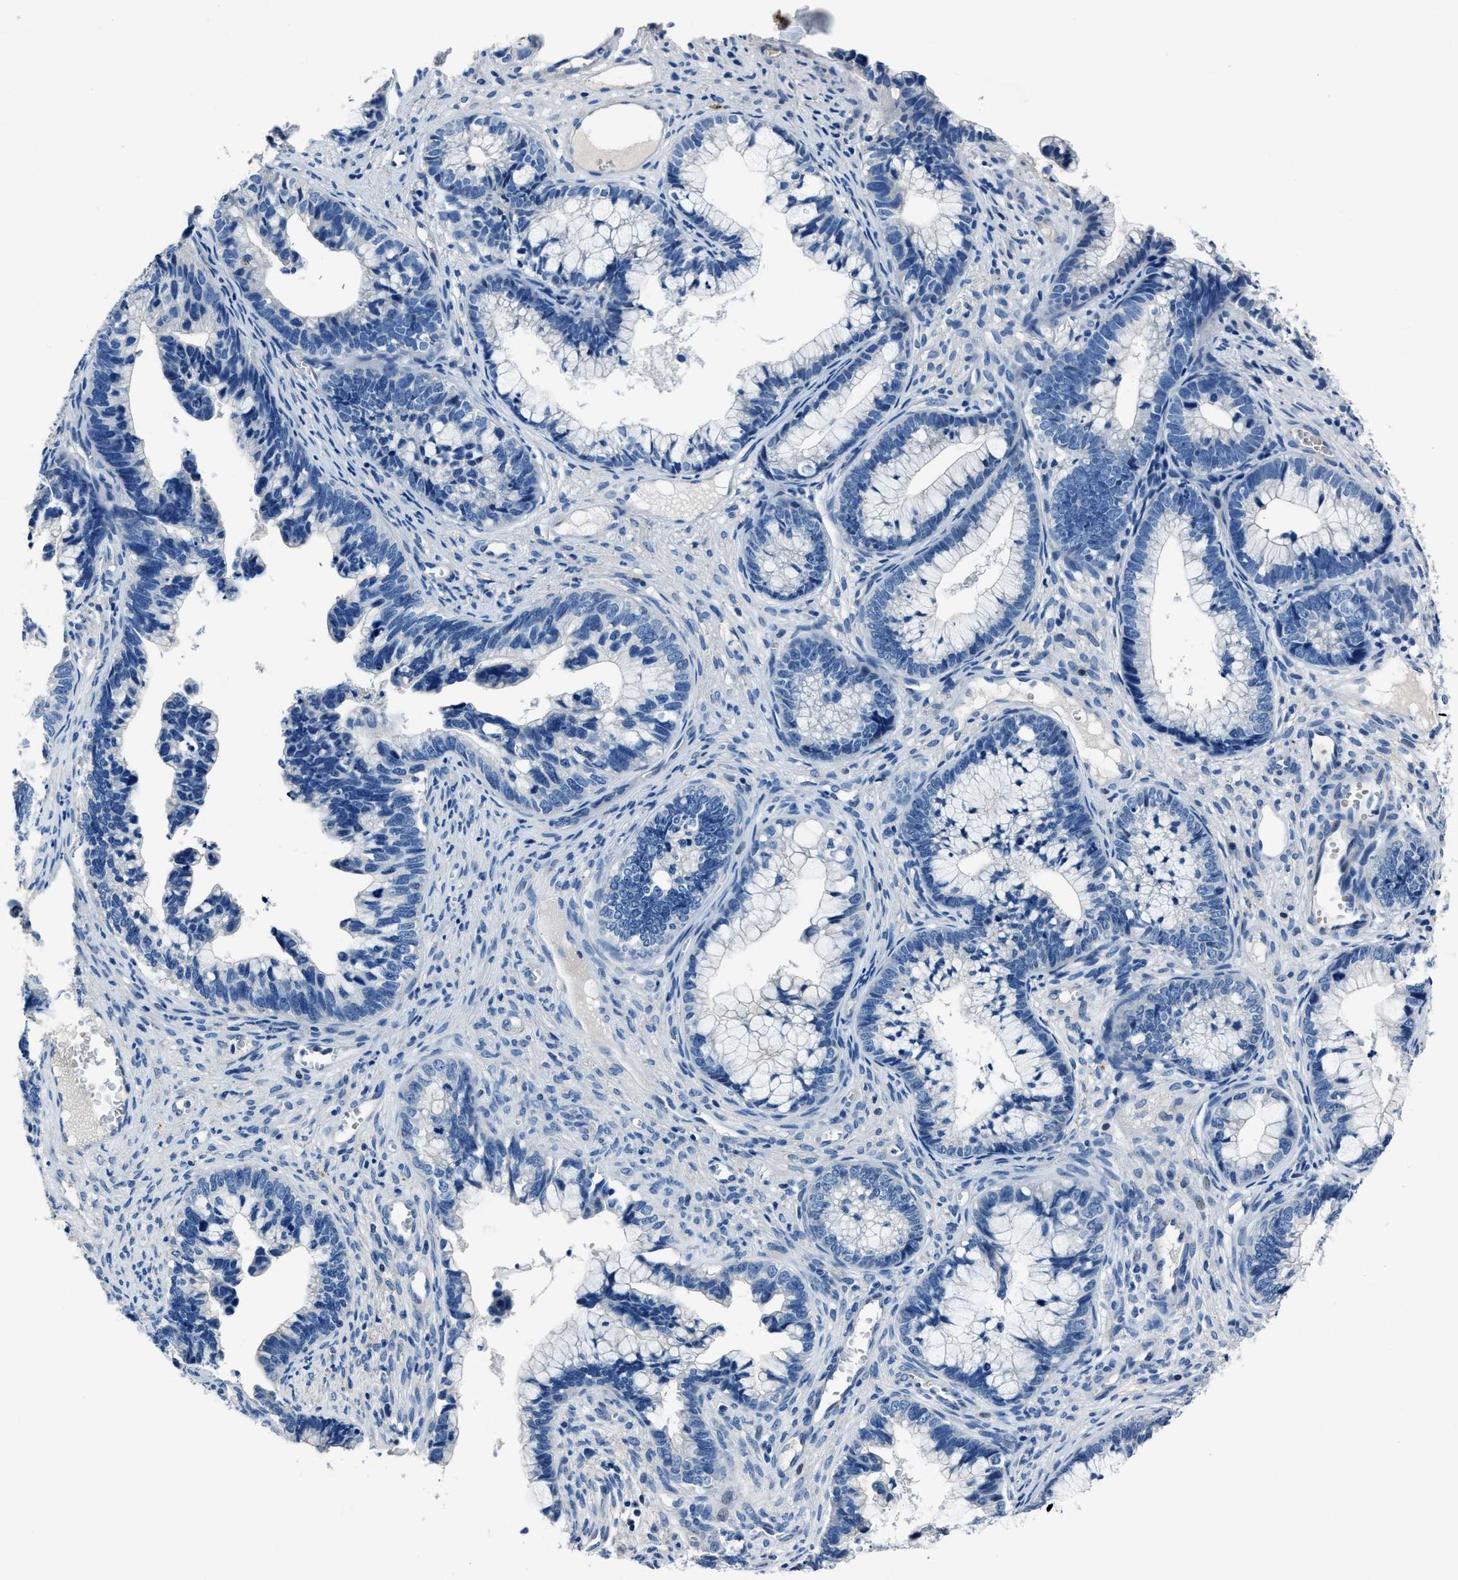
{"staining": {"intensity": "negative", "quantity": "none", "location": "none"}, "tissue": "cervical cancer", "cell_type": "Tumor cells", "image_type": "cancer", "snomed": [{"axis": "morphology", "description": "Adenocarcinoma, NOS"}, {"axis": "topography", "description": "Cervix"}], "caption": "IHC image of human cervical cancer stained for a protein (brown), which reveals no positivity in tumor cells. Nuclei are stained in blue.", "gene": "NACAD", "patient": {"sex": "female", "age": 44}}